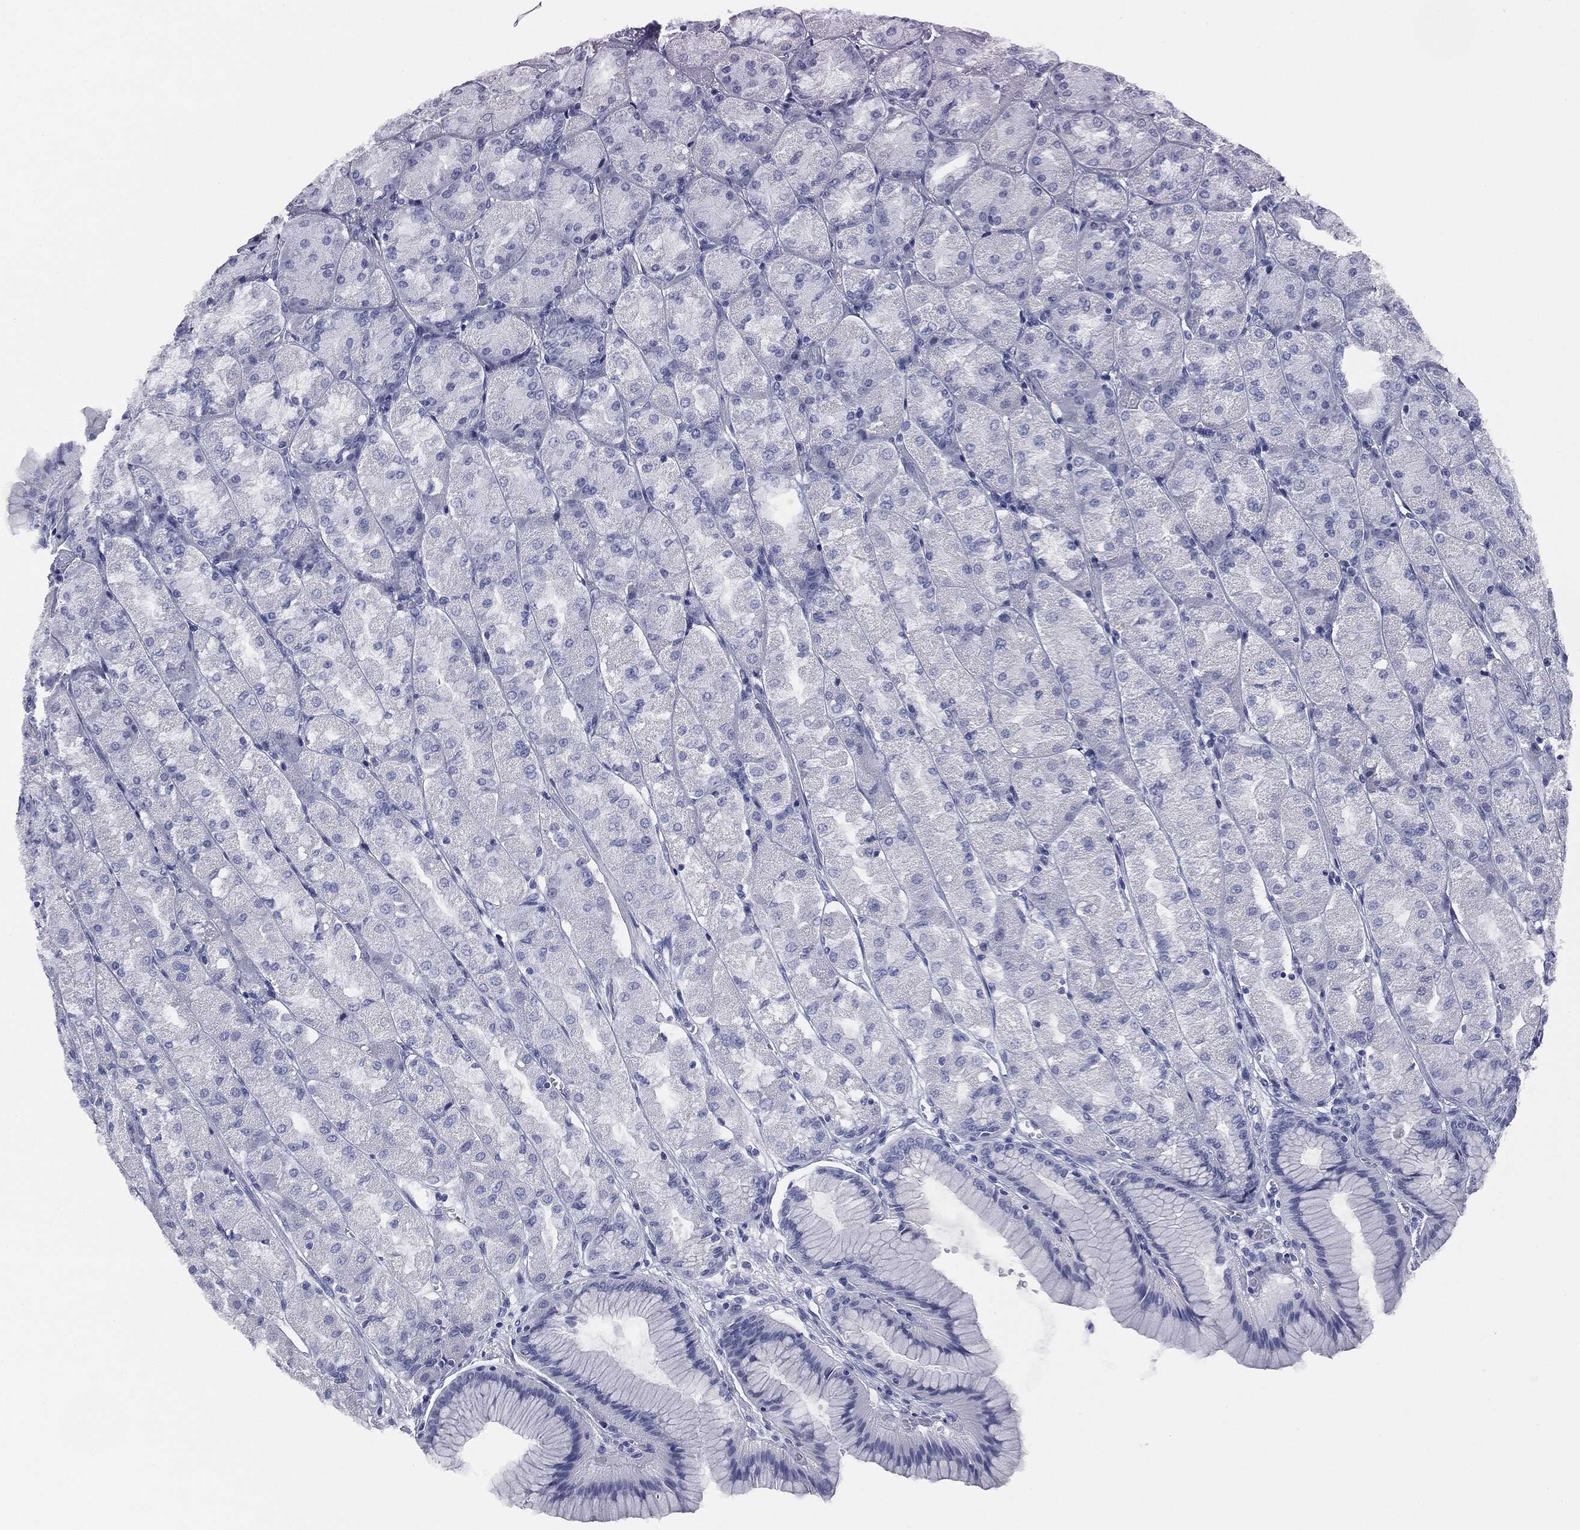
{"staining": {"intensity": "negative", "quantity": "none", "location": "none"}, "tissue": "stomach", "cell_type": "Glandular cells", "image_type": "normal", "snomed": [{"axis": "morphology", "description": "Normal tissue, NOS"}, {"axis": "morphology", "description": "Adenocarcinoma, NOS"}, {"axis": "morphology", "description": "Adenocarcinoma, High grade"}, {"axis": "topography", "description": "Stomach, upper"}, {"axis": "topography", "description": "Stomach"}], "caption": "Photomicrograph shows no protein staining in glandular cells of unremarkable stomach. (Stains: DAB (3,3'-diaminobenzidine) IHC with hematoxylin counter stain, Microscopy: brightfield microscopy at high magnification).", "gene": "ATP2A1", "patient": {"sex": "female", "age": 65}}